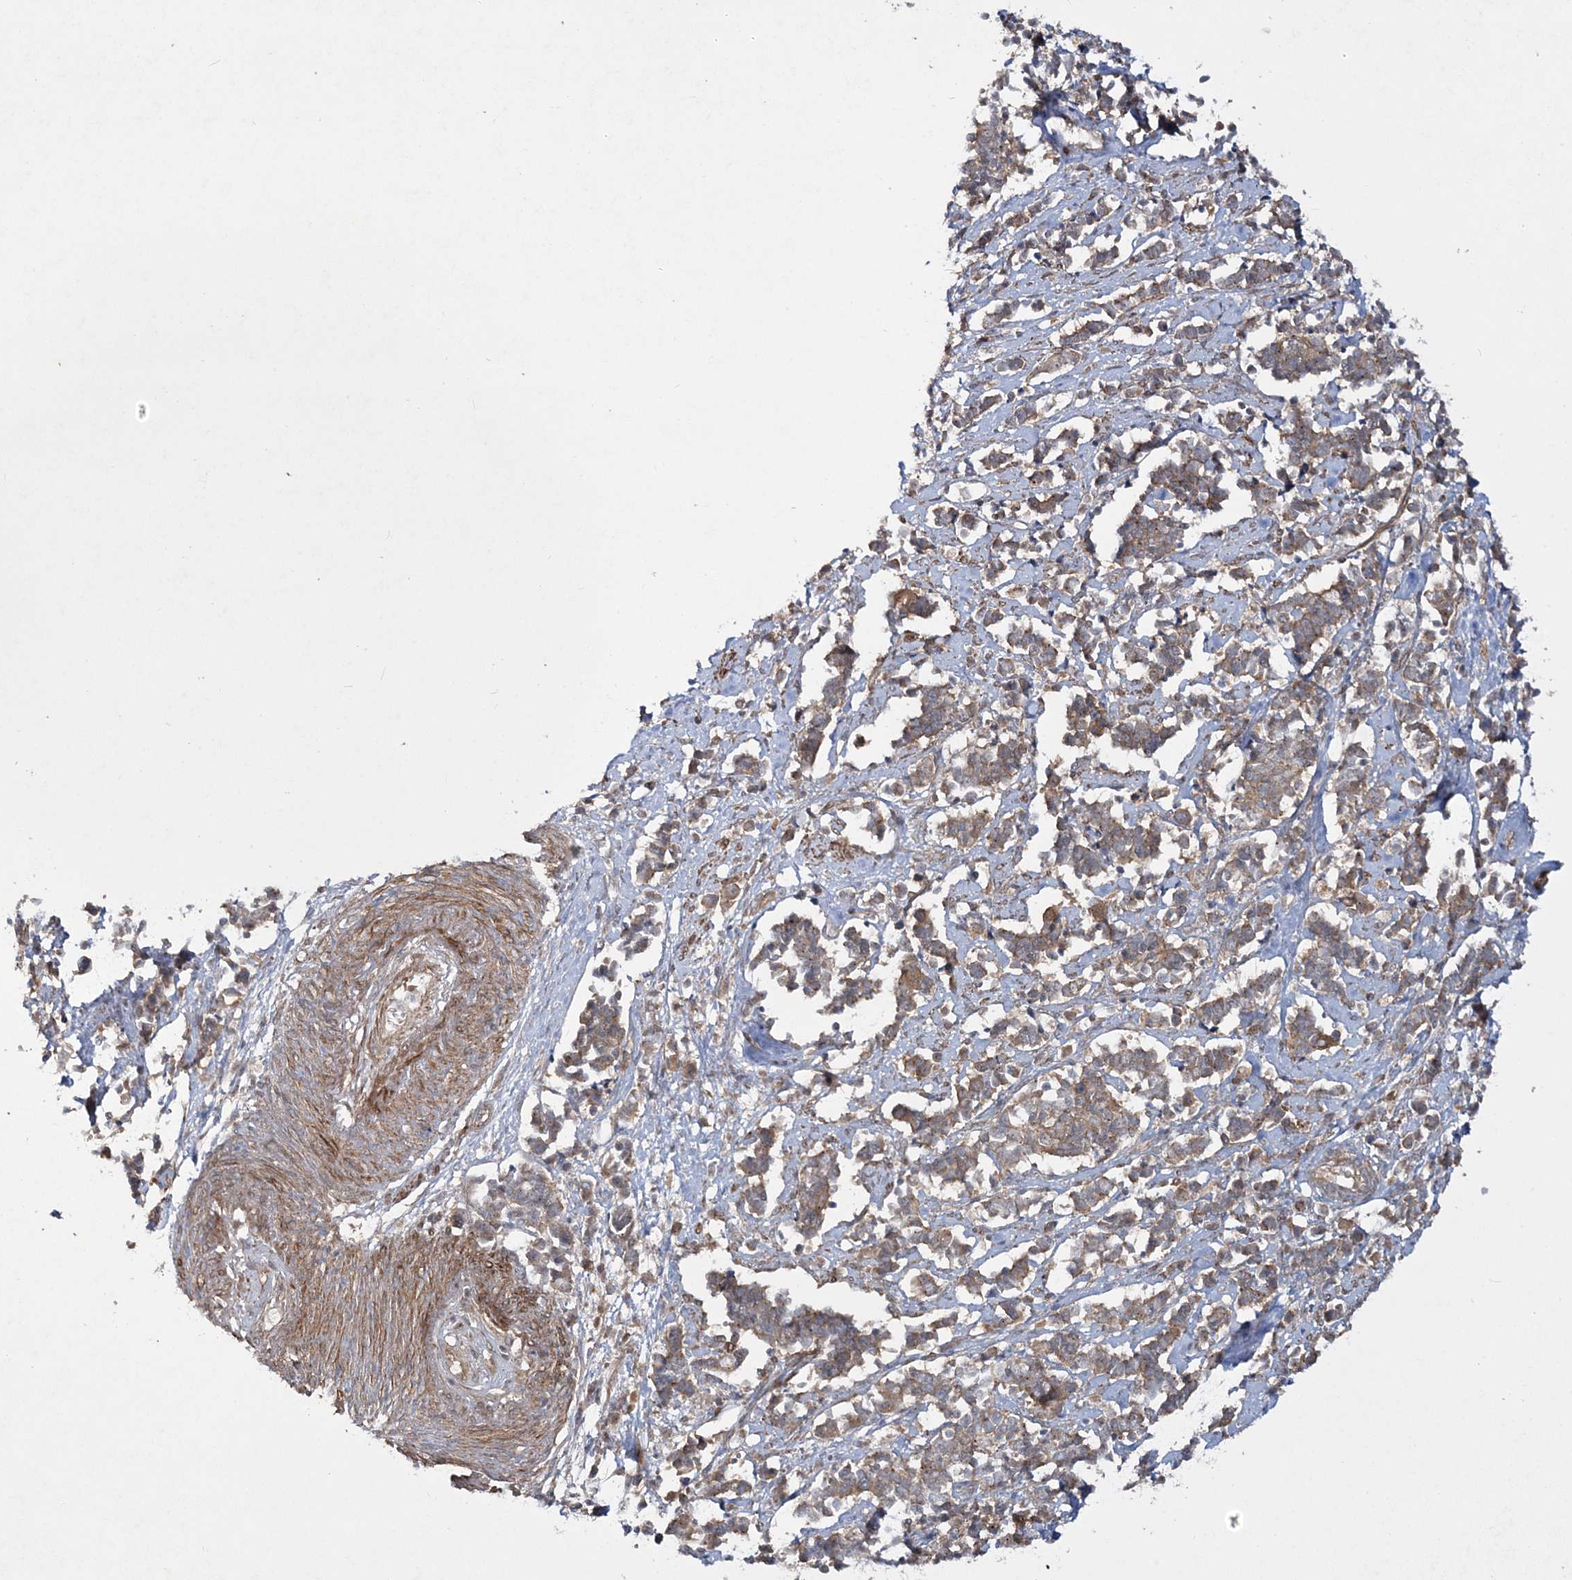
{"staining": {"intensity": "moderate", "quantity": ">75%", "location": "cytoplasmic/membranous"}, "tissue": "cervical cancer", "cell_type": "Tumor cells", "image_type": "cancer", "snomed": [{"axis": "morphology", "description": "Normal tissue, NOS"}, {"axis": "morphology", "description": "Squamous cell carcinoma, NOS"}, {"axis": "topography", "description": "Cervix"}], "caption": "A medium amount of moderate cytoplasmic/membranous expression is appreciated in approximately >75% of tumor cells in squamous cell carcinoma (cervical) tissue.", "gene": "MOCS2", "patient": {"sex": "female", "age": 35}}